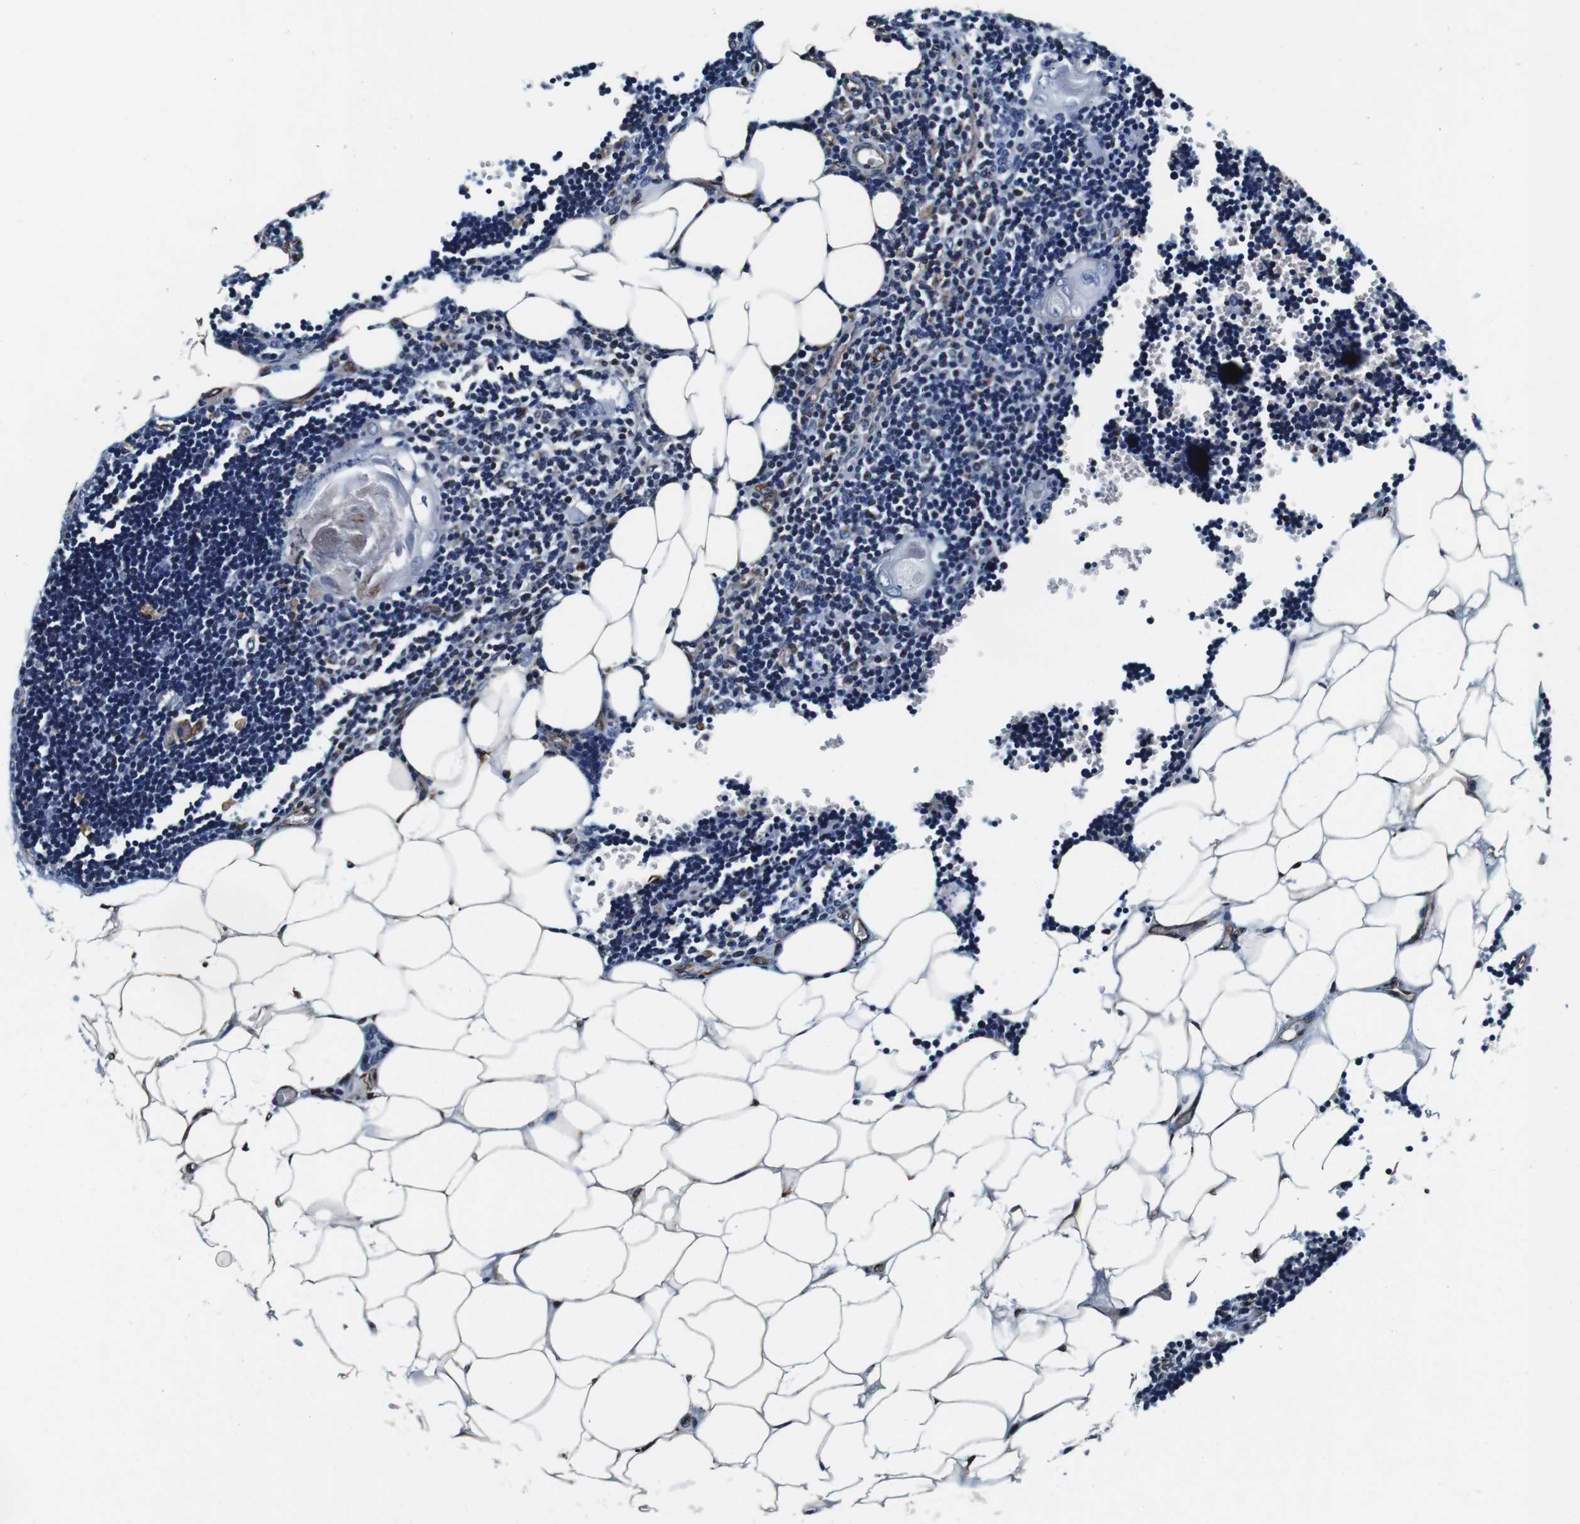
{"staining": {"intensity": "negative", "quantity": "none", "location": "none"}, "tissue": "lymph node", "cell_type": "Germinal center cells", "image_type": "normal", "snomed": [{"axis": "morphology", "description": "Normal tissue, NOS"}, {"axis": "topography", "description": "Lymph node"}], "caption": "Immunohistochemistry of benign human lymph node reveals no staining in germinal center cells.", "gene": "GJE1", "patient": {"sex": "male", "age": 33}}